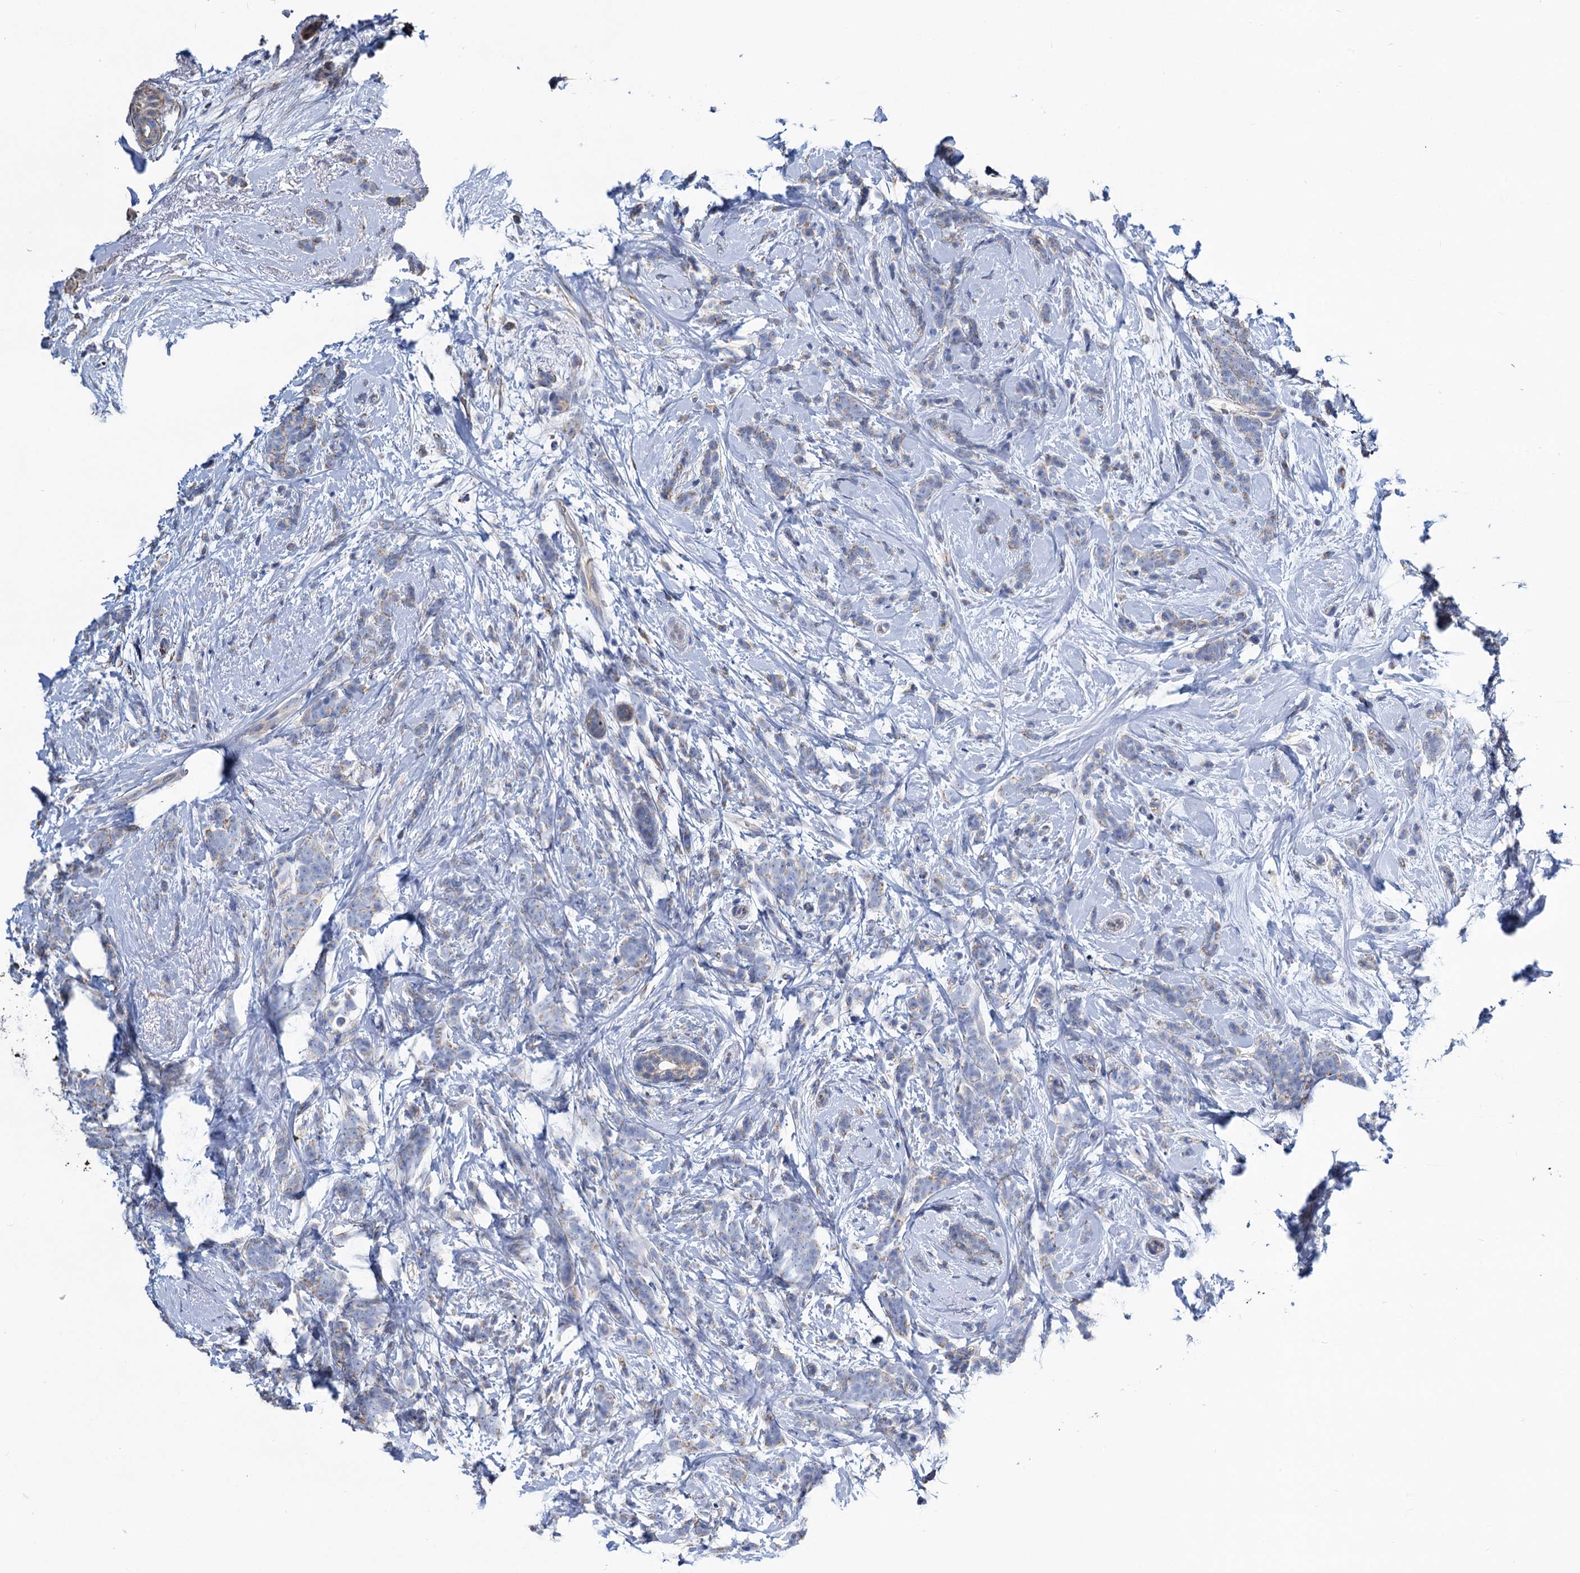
{"staining": {"intensity": "negative", "quantity": "none", "location": "none"}, "tissue": "breast cancer", "cell_type": "Tumor cells", "image_type": "cancer", "snomed": [{"axis": "morphology", "description": "Lobular carcinoma"}, {"axis": "topography", "description": "Breast"}], "caption": "The photomicrograph reveals no staining of tumor cells in breast cancer (lobular carcinoma).", "gene": "ALKBH7", "patient": {"sex": "female", "age": 58}}